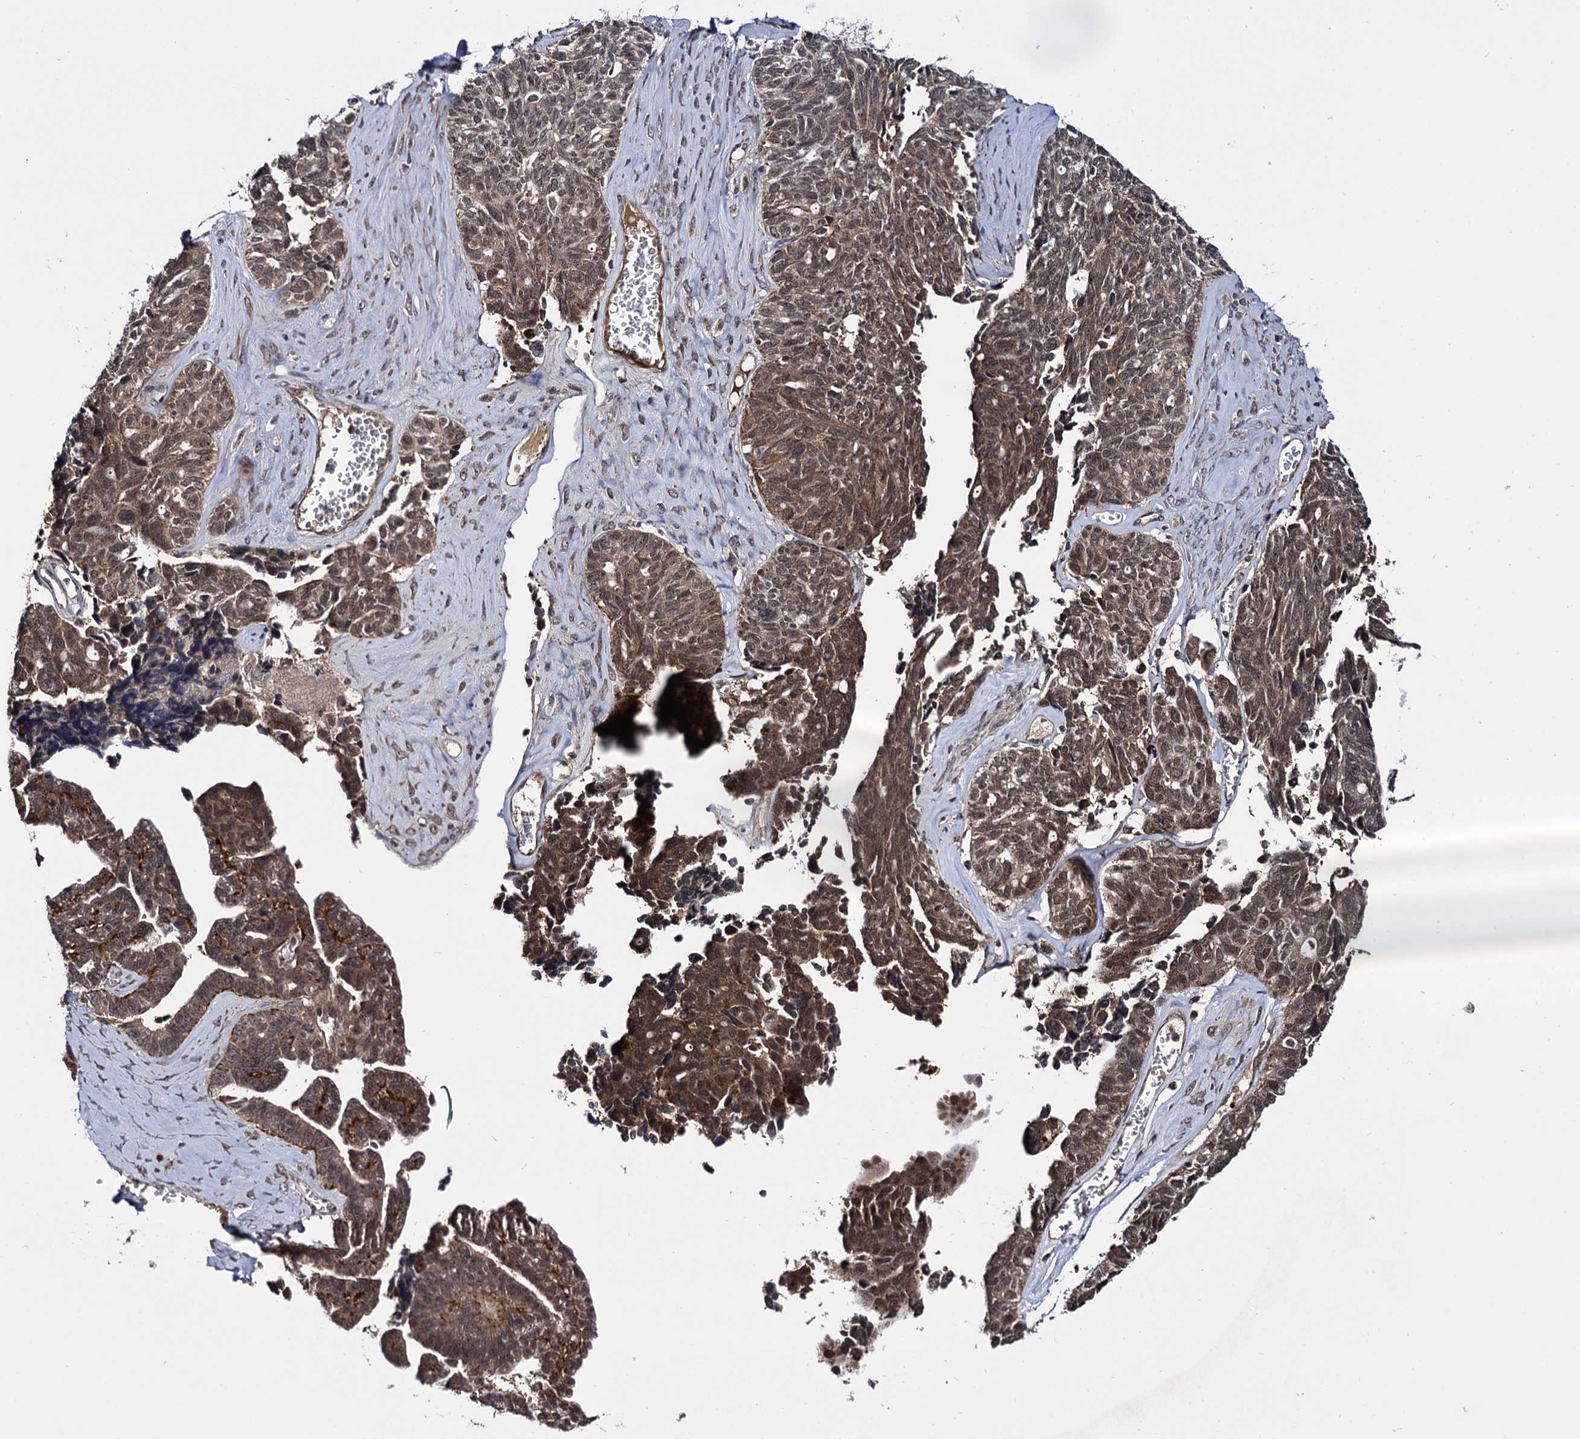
{"staining": {"intensity": "moderate", "quantity": ">75%", "location": "cytoplasmic/membranous,nuclear"}, "tissue": "ovarian cancer", "cell_type": "Tumor cells", "image_type": "cancer", "snomed": [{"axis": "morphology", "description": "Cystadenocarcinoma, serous, NOS"}, {"axis": "topography", "description": "Ovary"}], "caption": "Moderate cytoplasmic/membranous and nuclear protein staining is appreciated in about >75% of tumor cells in serous cystadenocarcinoma (ovarian). The staining was performed using DAB to visualize the protein expression in brown, while the nuclei were stained in blue with hematoxylin (Magnification: 20x).", "gene": "MICAL2", "patient": {"sex": "female", "age": 79}}